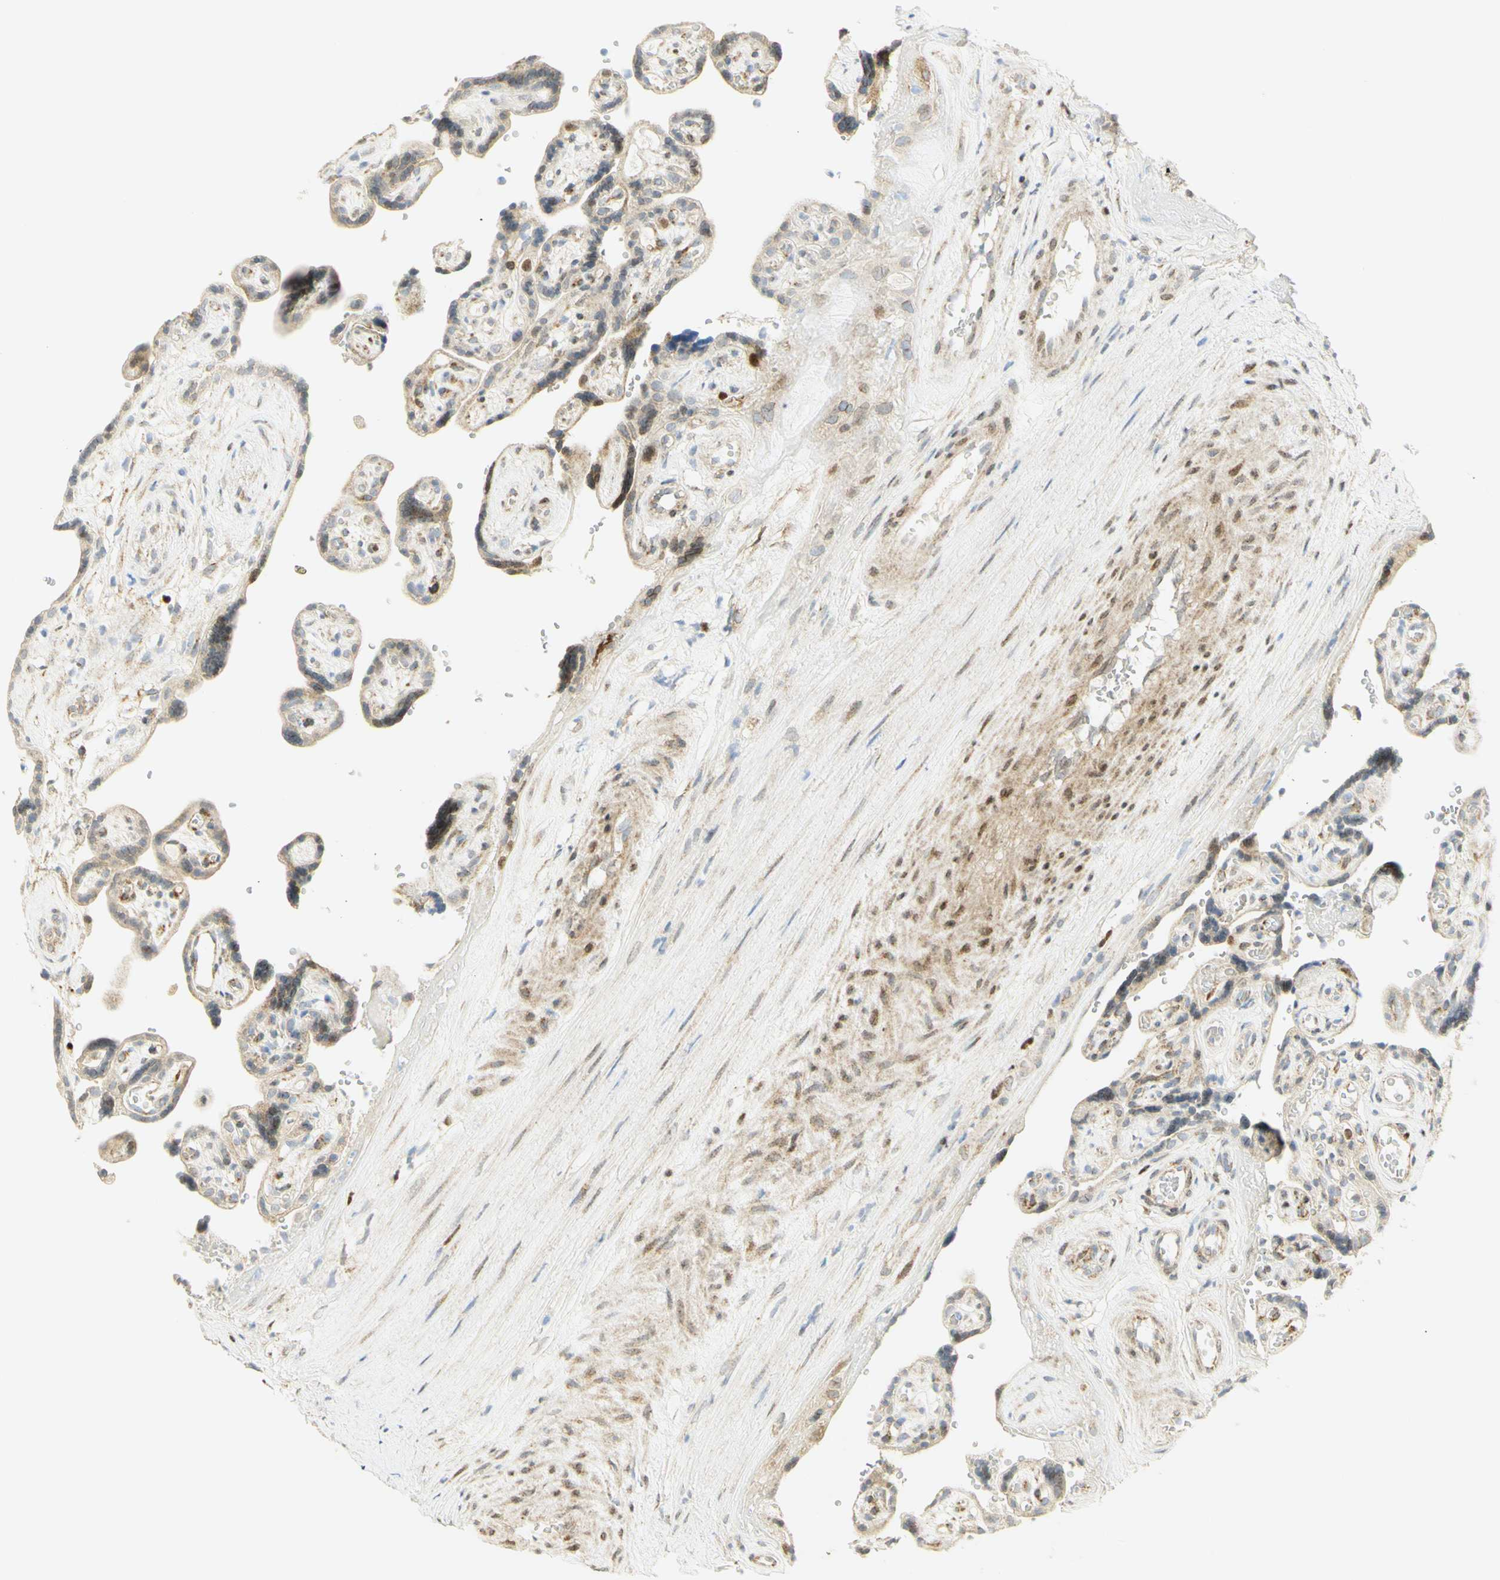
{"staining": {"intensity": "moderate", "quantity": ">75%", "location": "cytoplasmic/membranous,nuclear"}, "tissue": "placenta", "cell_type": "Trophoblastic cells", "image_type": "normal", "snomed": [{"axis": "morphology", "description": "Normal tissue, NOS"}, {"axis": "topography", "description": "Placenta"}], "caption": "A high-resolution photomicrograph shows immunohistochemistry (IHC) staining of normal placenta, which reveals moderate cytoplasmic/membranous,nuclear positivity in about >75% of trophoblastic cells. The staining was performed using DAB to visualize the protein expression in brown, while the nuclei were stained in blue with hematoxylin (Magnification: 20x).", "gene": "E2F1", "patient": {"sex": "female", "age": 30}}